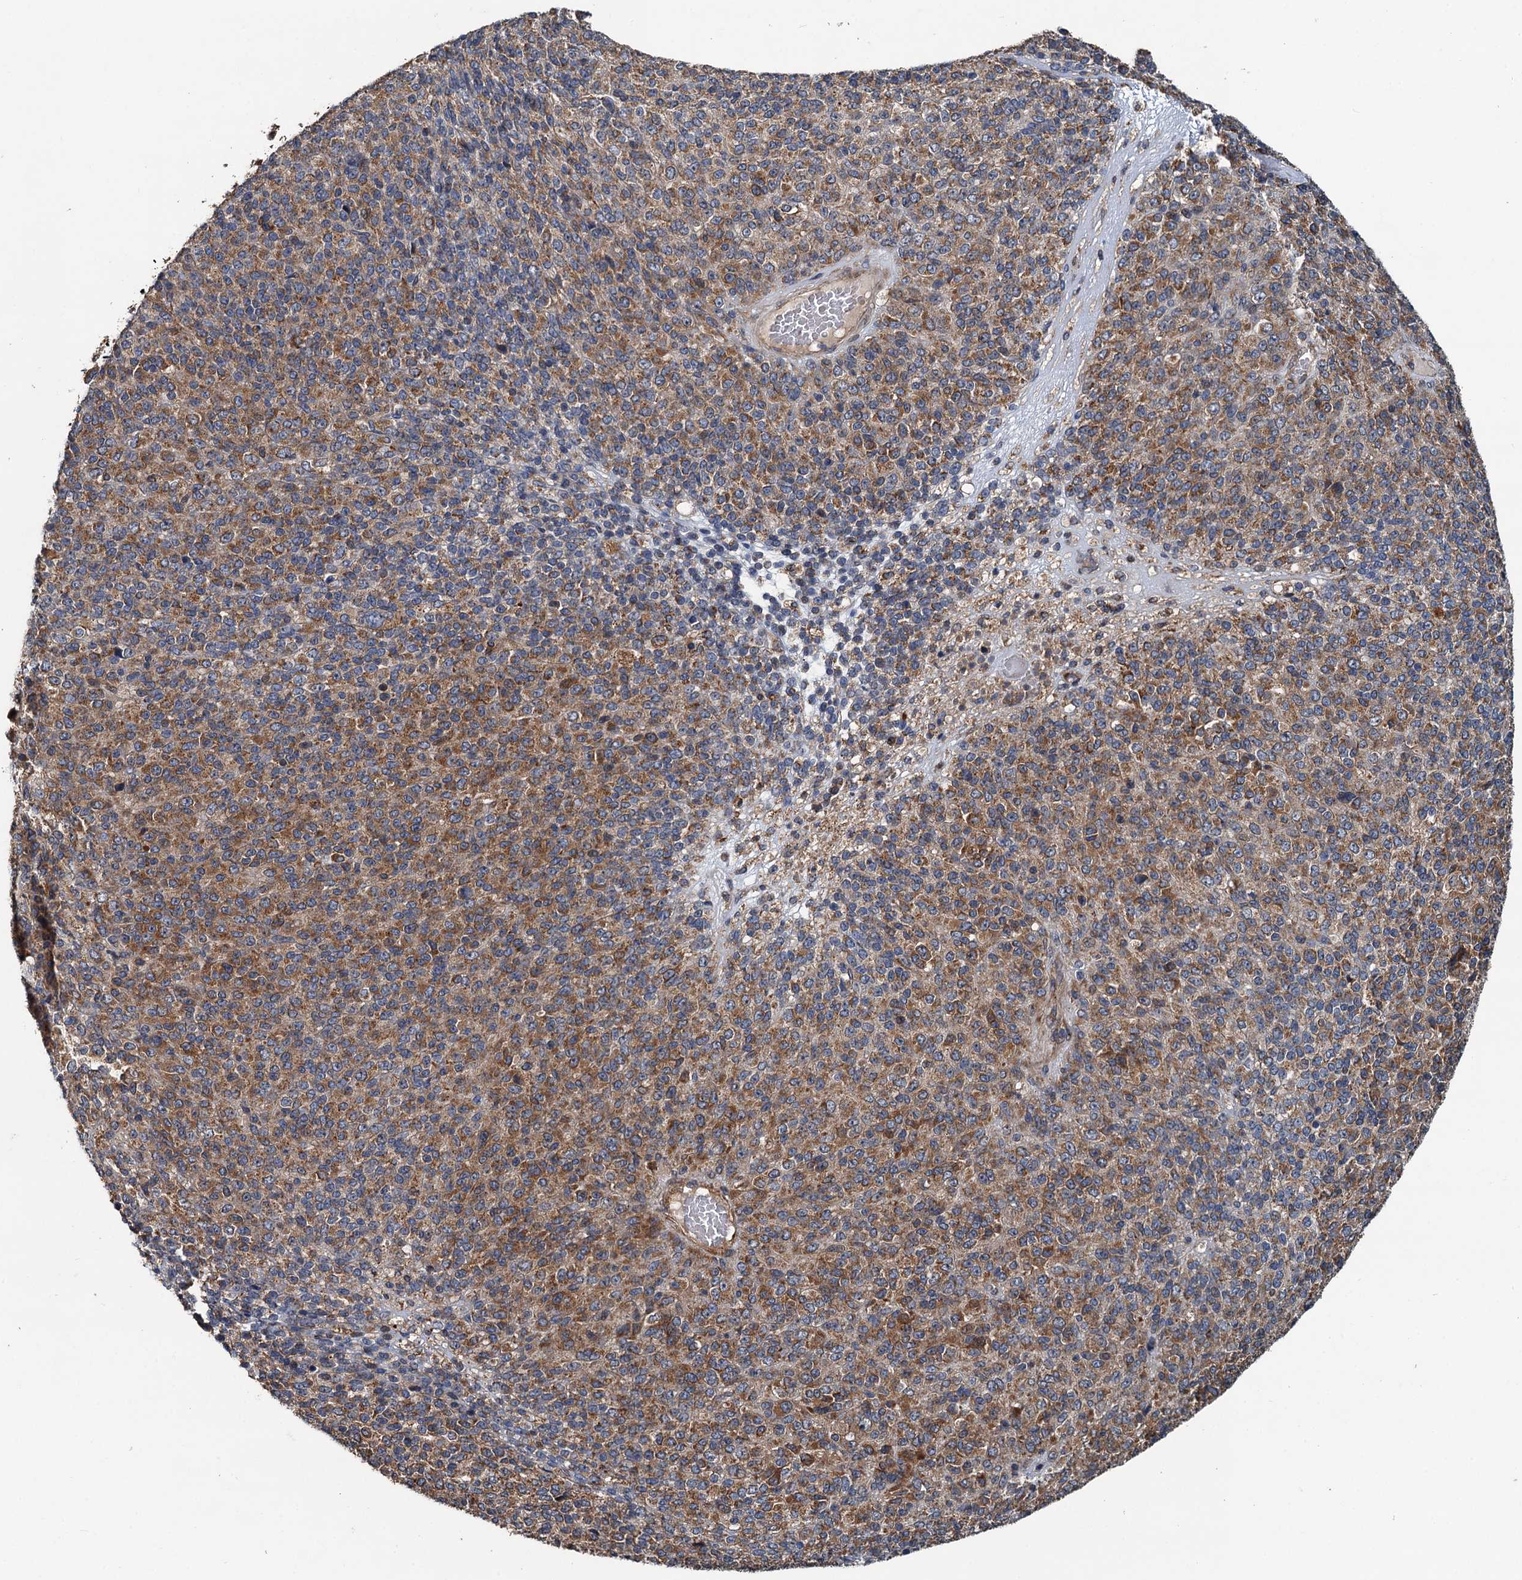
{"staining": {"intensity": "strong", "quantity": "25%-75%", "location": "cytoplasmic/membranous"}, "tissue": "melanoma", "cell_type": "Tumor cells", "image_type": "cancer", "snomed": [{"axis": "morphology", "description": "Malignant melanoma, Metastatic site"}, {"axis": "topography", "description": "Brain"}], "caption": "A brown stain highlights strong cytoplasmic/membranous expression of a protein in human melanoma tumor cells.", "gene": "LRRK2", "patient": {"sex": "female", "age": 56}}